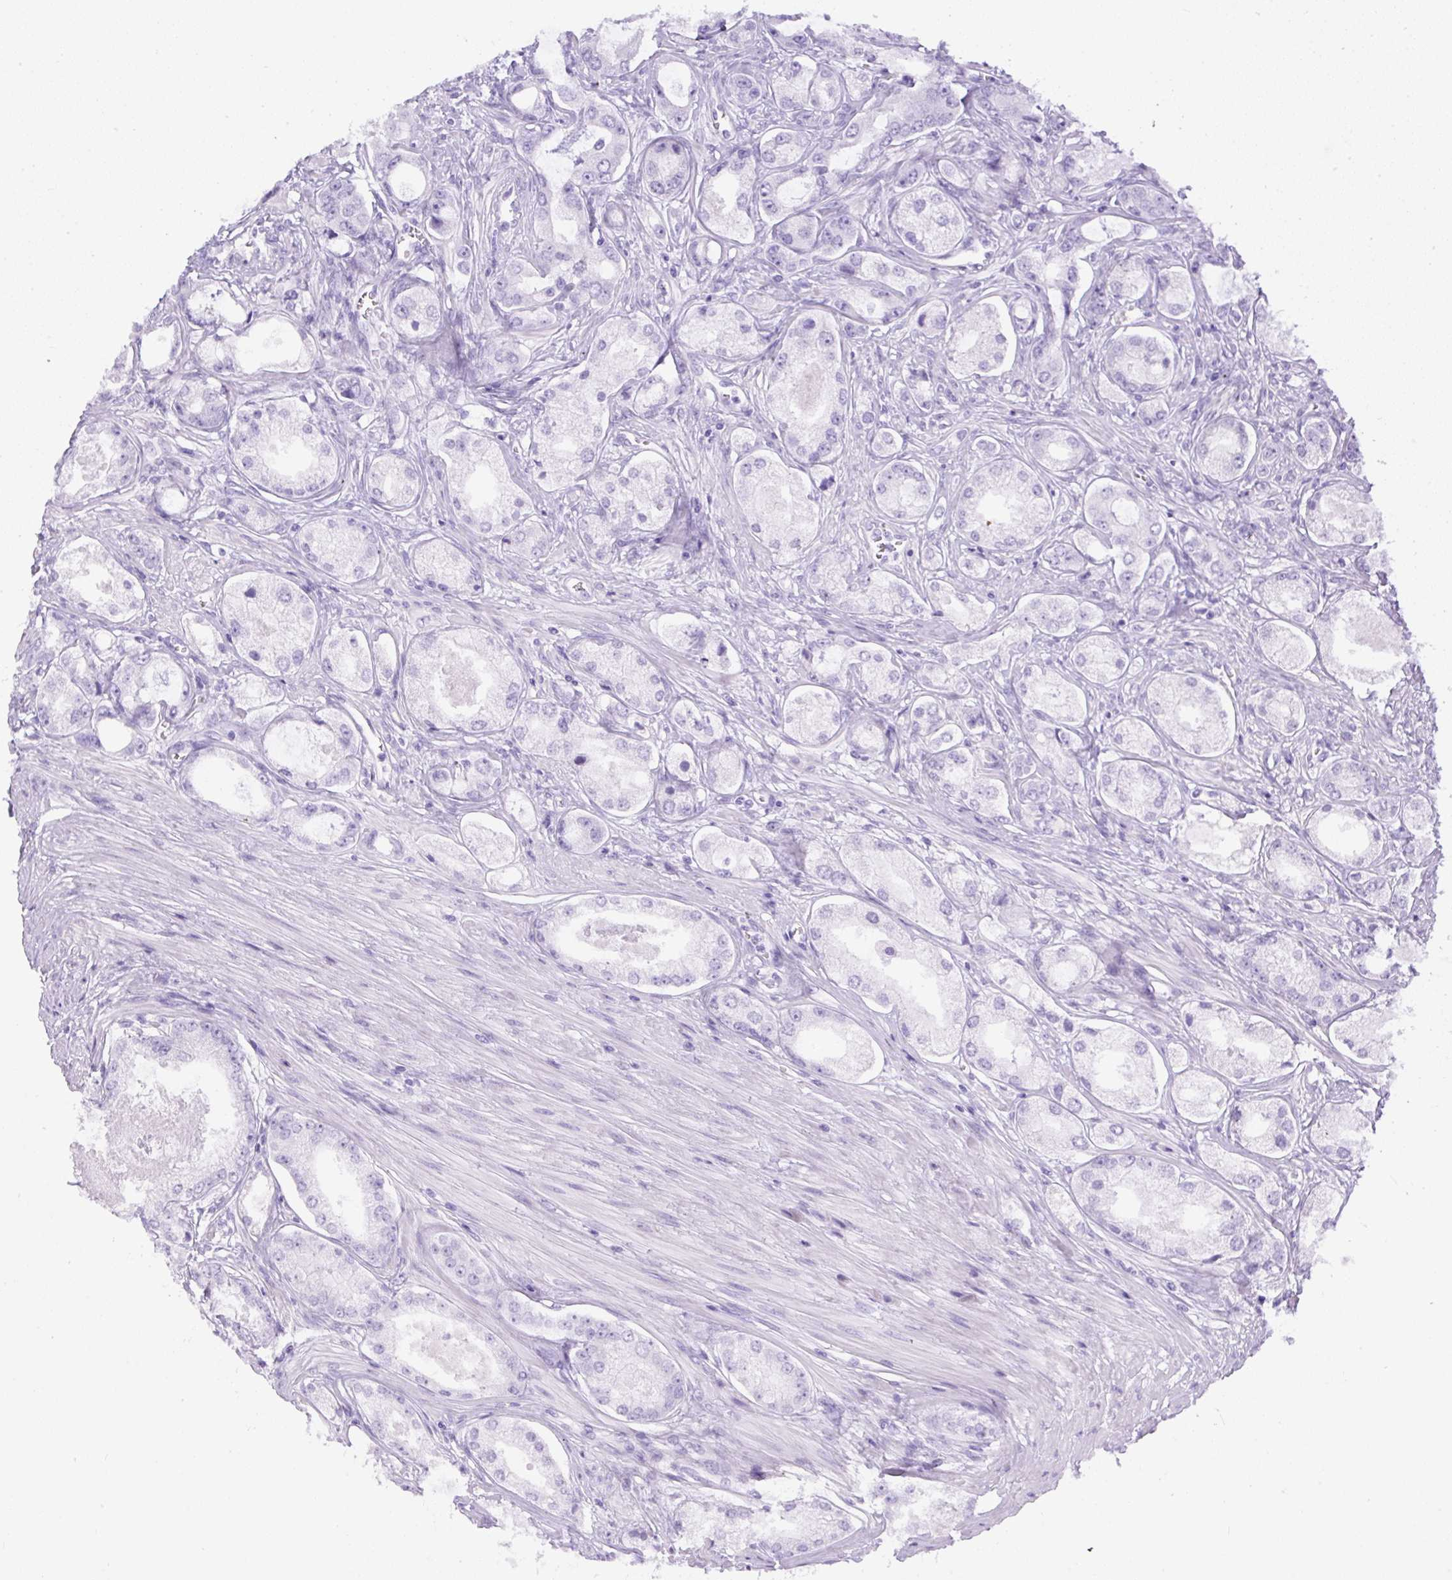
{"staining": {"intensity": "negative", "quantity": "none", "location": "none"}, "tissue": "prostate cancer", "cell_type": "Tumor cells", "image_type": "cancer", "snomed": [{"axis": "morphology", "description": "Adenocarcinoma, Low grade"}, {"axis": "topography", "description": "Prostate"}], "caption": "This is an IHC histopathology image of prostate cancer. There is no expression in tumor cells.", "gene": "DAPK1", "patient": {"sex": "male", "age": 68}}